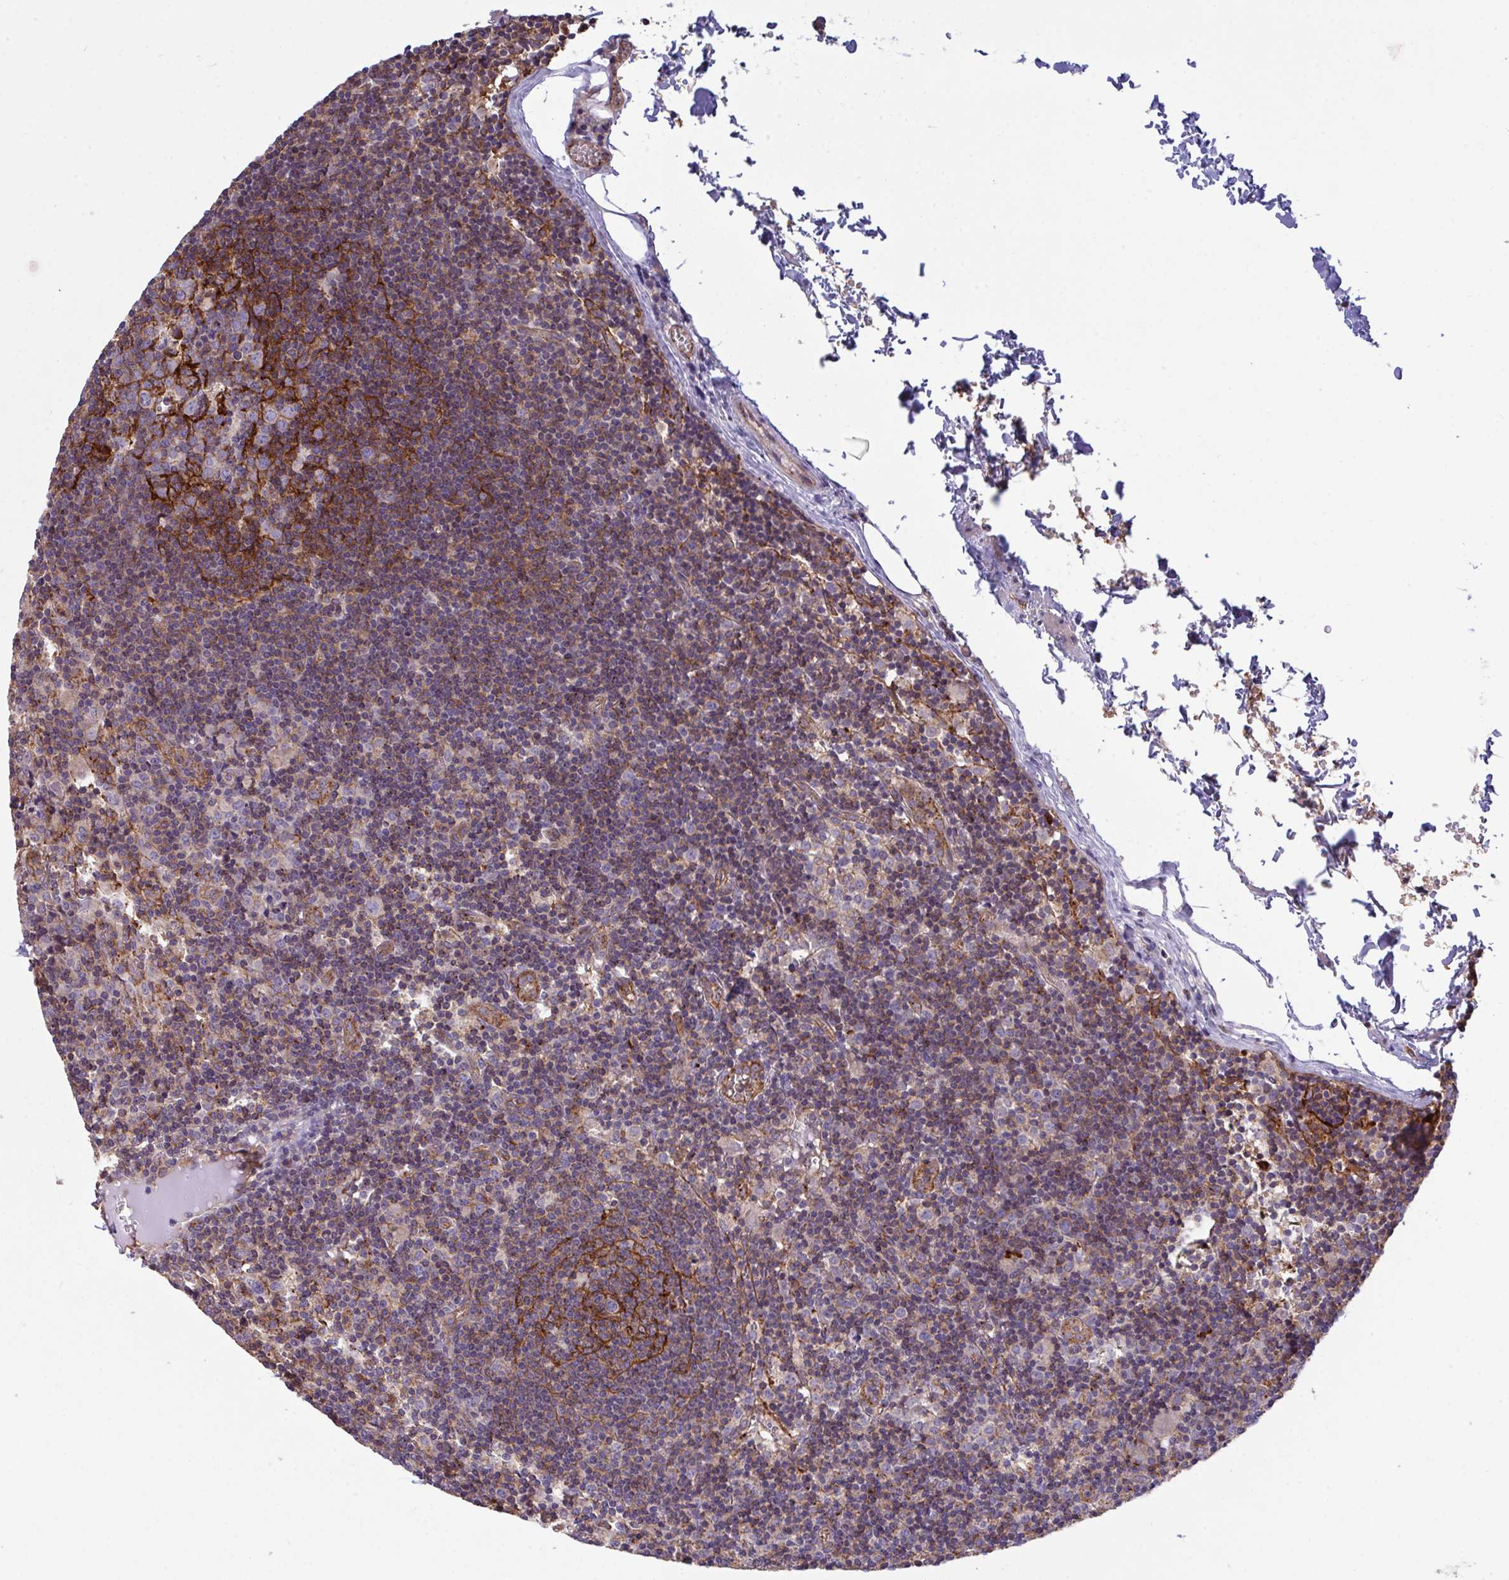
{"staining": {"intensity": "strong", "quantity": "25%-75%", "location": "cytoplasmic/membranous"}, "tissue": "lymph node", "cell_type": "Germinal center cells", "image_type": "normal", "snomed": [{"axis": "morphology", "description": "Normal tissue, NOS"}, {"axis": "topography", "description": "Lymph node"}], "caption": "Benign lymph node displays strong cytoplasmic/membranous staining in about 25%-75% of germinal center cells Using DAB (brown) and hematoxylin (blue) stains, captured at high magnification using brightfield microscopy..", "gene": "C4orf36", "patient": {"sex": "female", "age": 45}}